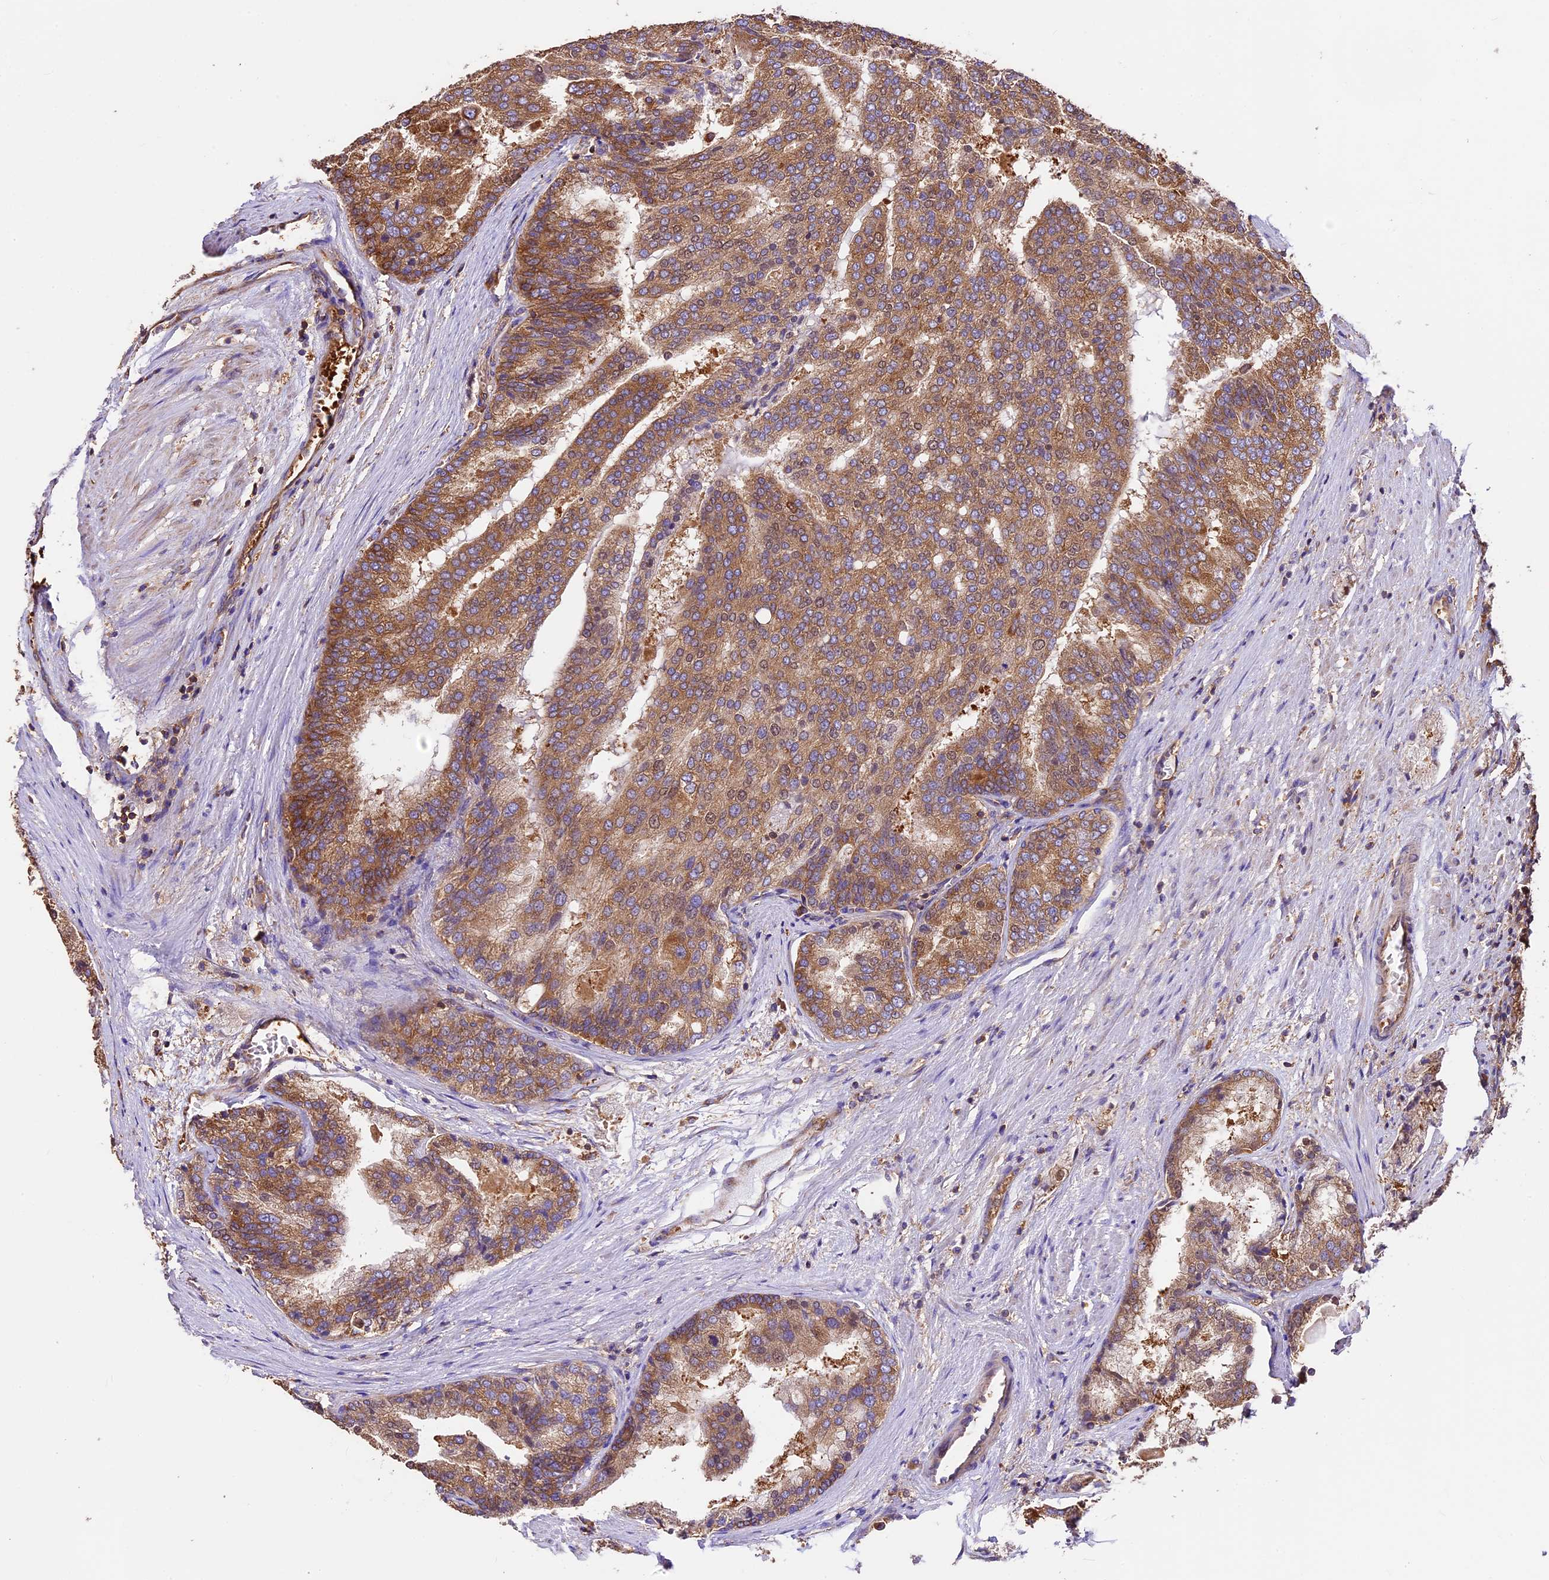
{"staining": {"intensity": "moderate", "quantity": "25%-75%", "location": "cytoplasmic/membranous"}, "tissue": "prostate cancer", "cell_type": "Tumor cells", "image_type": "cancer", "snomed": [{"axis": "morphology", "description": "Adenocarcinoma, High grade"}, {"axis": "topography", "description": "Prostate"}], "caption": "IHC image of prostate cancer stained for a protein (brown), which shows medium levels of moderate cytoplasmic/membranous expression in about 25%-75% of tumor cells.", "gene": "KARS1", "patient": {"sex": "male", "age": 50}}